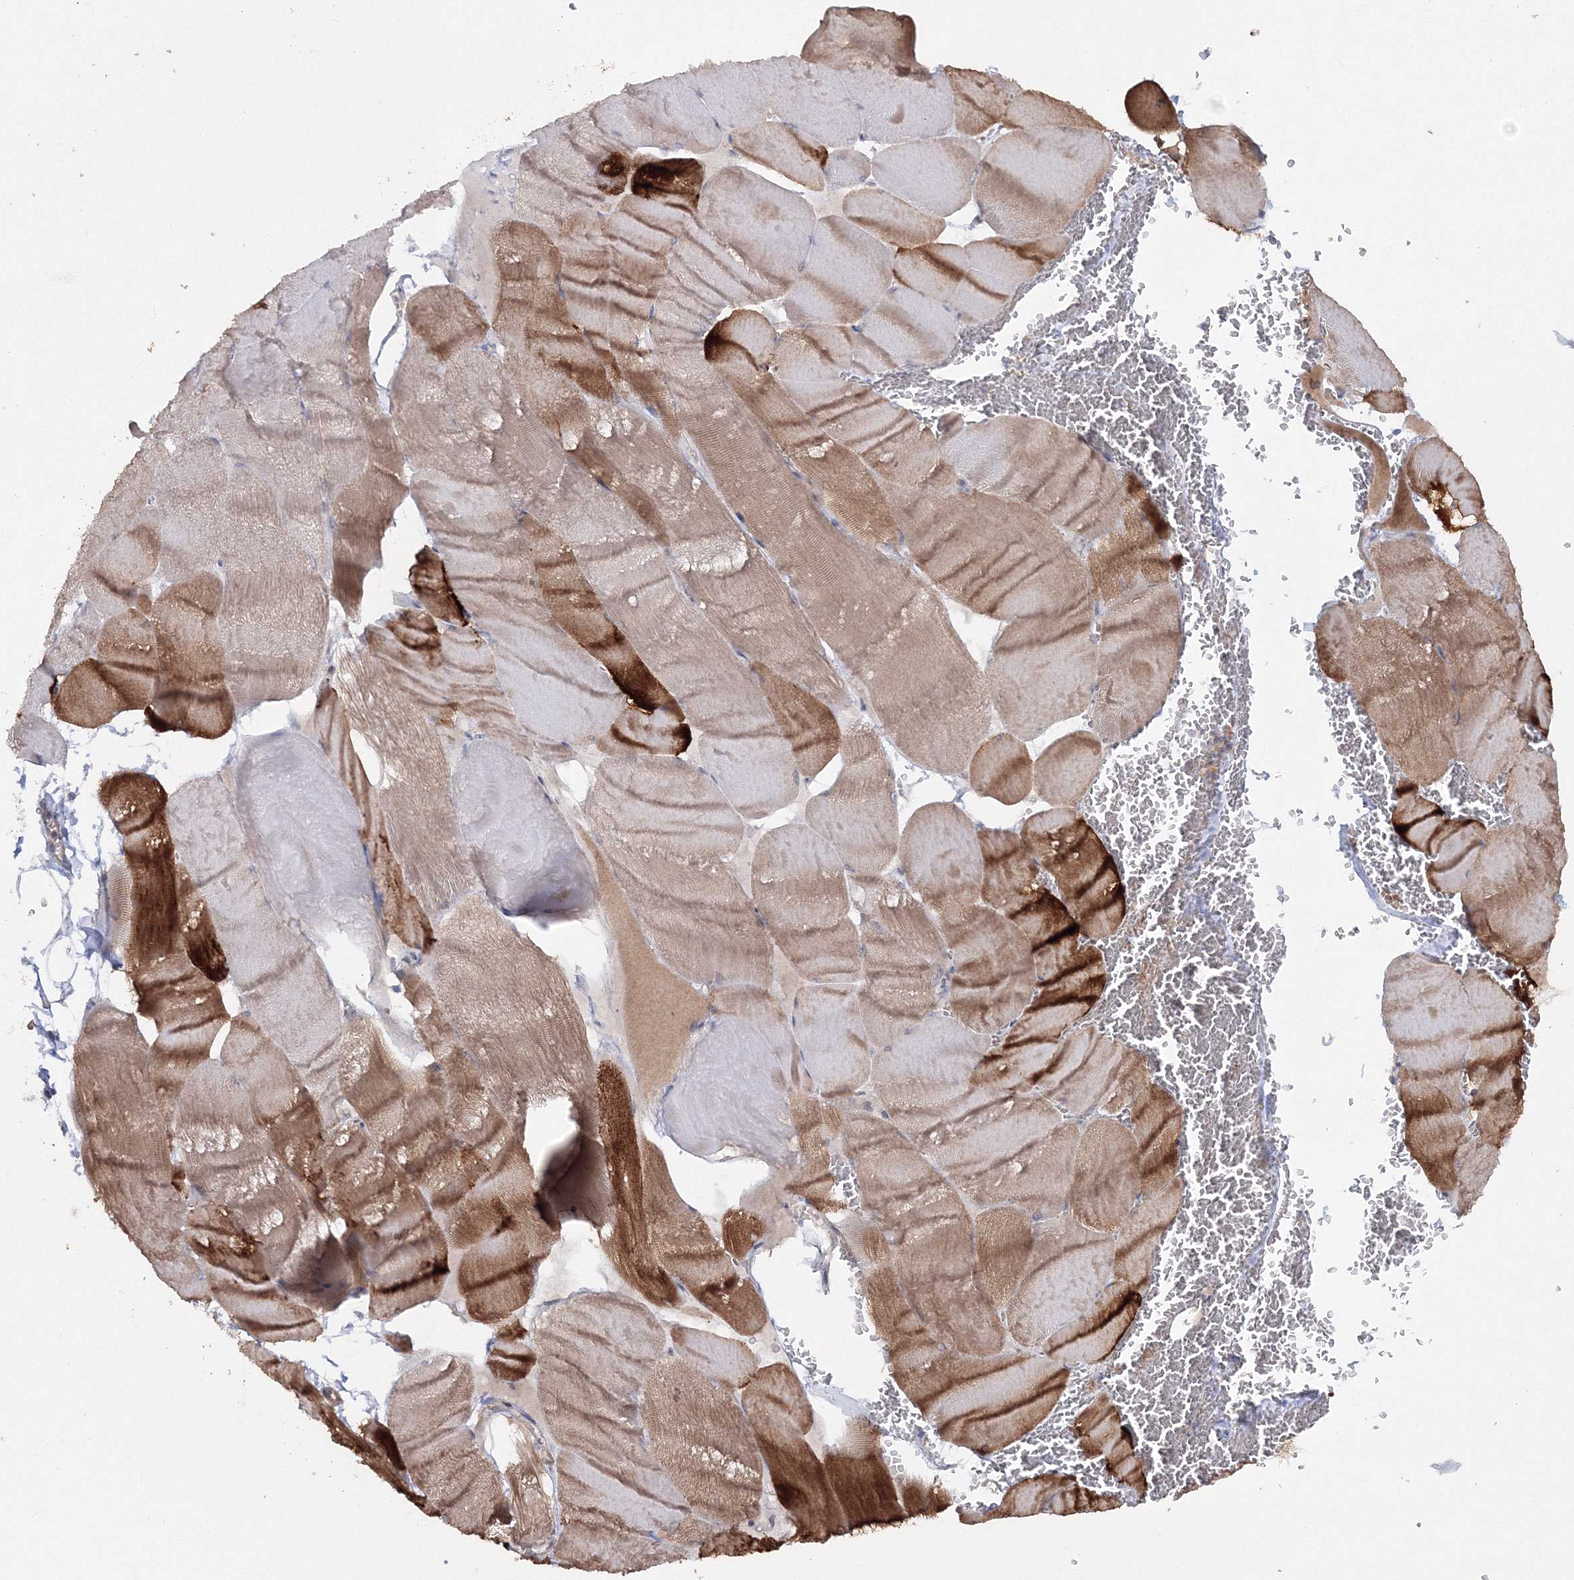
{"staining": {"intensity": "moderate", "quantity": "25%-75%", "location": "cytoplasmic/membranous"}, "tissue": "skeletal muscle", "cell_type": "Myocytes", "image_type": "normal", "snomed": [{"axis": "morphology", "description": "Normal tissue, NOS"}, {"axis": "morphology", "description": "Basal cell carcinoma"}, {"axis": "topography", "description": "Skeletal muscle"}], "caption": "Immunohistochemistry staining of unremarkable skeletal muscle, which demonstrates medium levels of moderate cytoplasmic/membranous positivity in about 25%-75% of myocytes indicating moderate cytoplasmic/membranous protein positivity. The staining was performed using DAB (3,3'-diaminobenzidine) (brown) for protein detection and nuclei were counterstained in hematoxylin (blue).", "gene": "IPMK", "patient": {"sex": "female", "age": 64}}